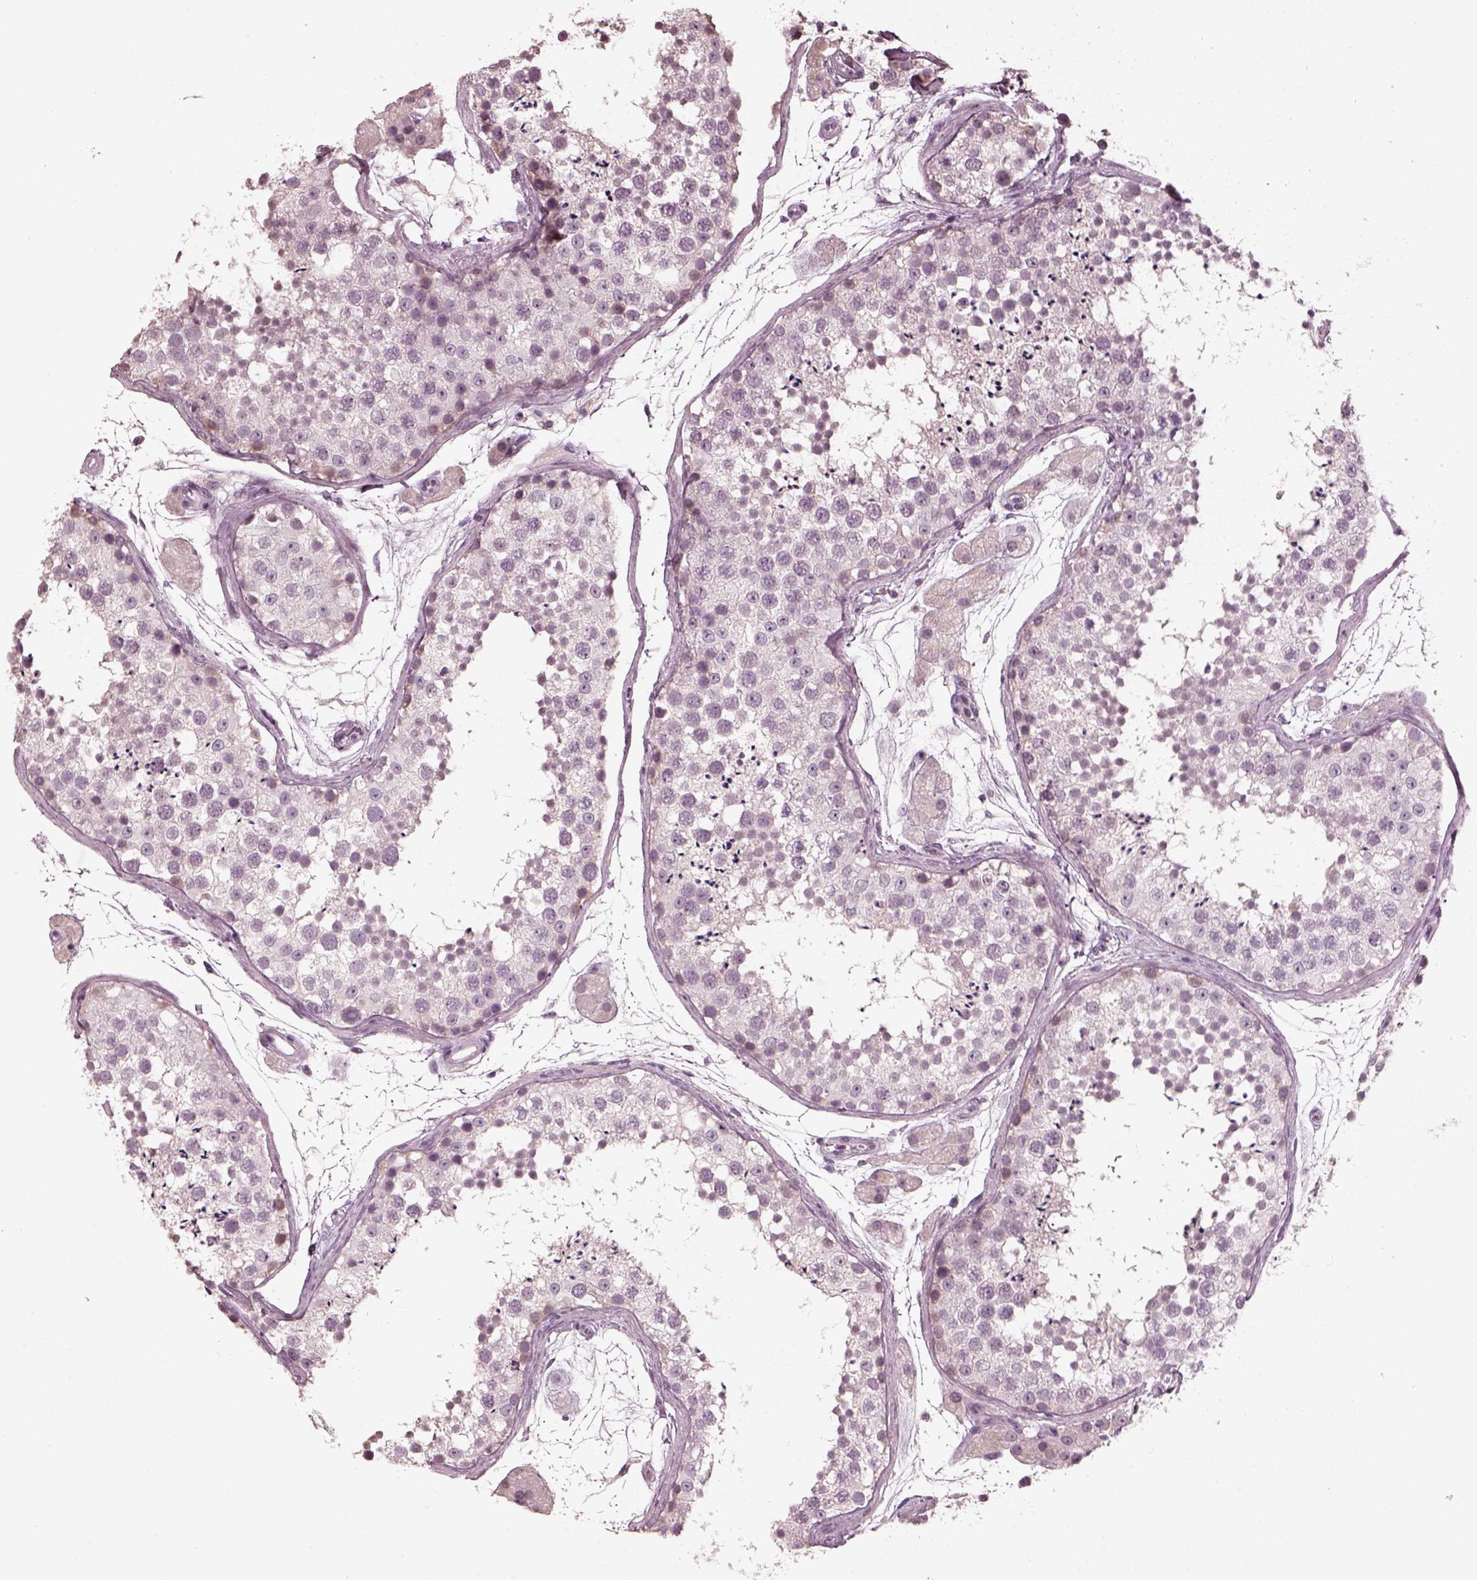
{"staining": {"intensity": "weak", "quantity": "<25%", "location": "cytoplasmic/membranous"}, "tissue": "testis", "cell_type": "Cells in seminiferous ducts", "image_type": "normal", "snomed": [{"axis": "morphology", "description": "Normal tissue, NOS"}, {"axis": "topography", "description": "Testis"}], "caption": "Testis stained for a protein using immunohistochemistry demonstrates no staining cells in seminiferous ducts.", "gene": "RCVRN", "patient": {"sex": "male", "age": 41}}